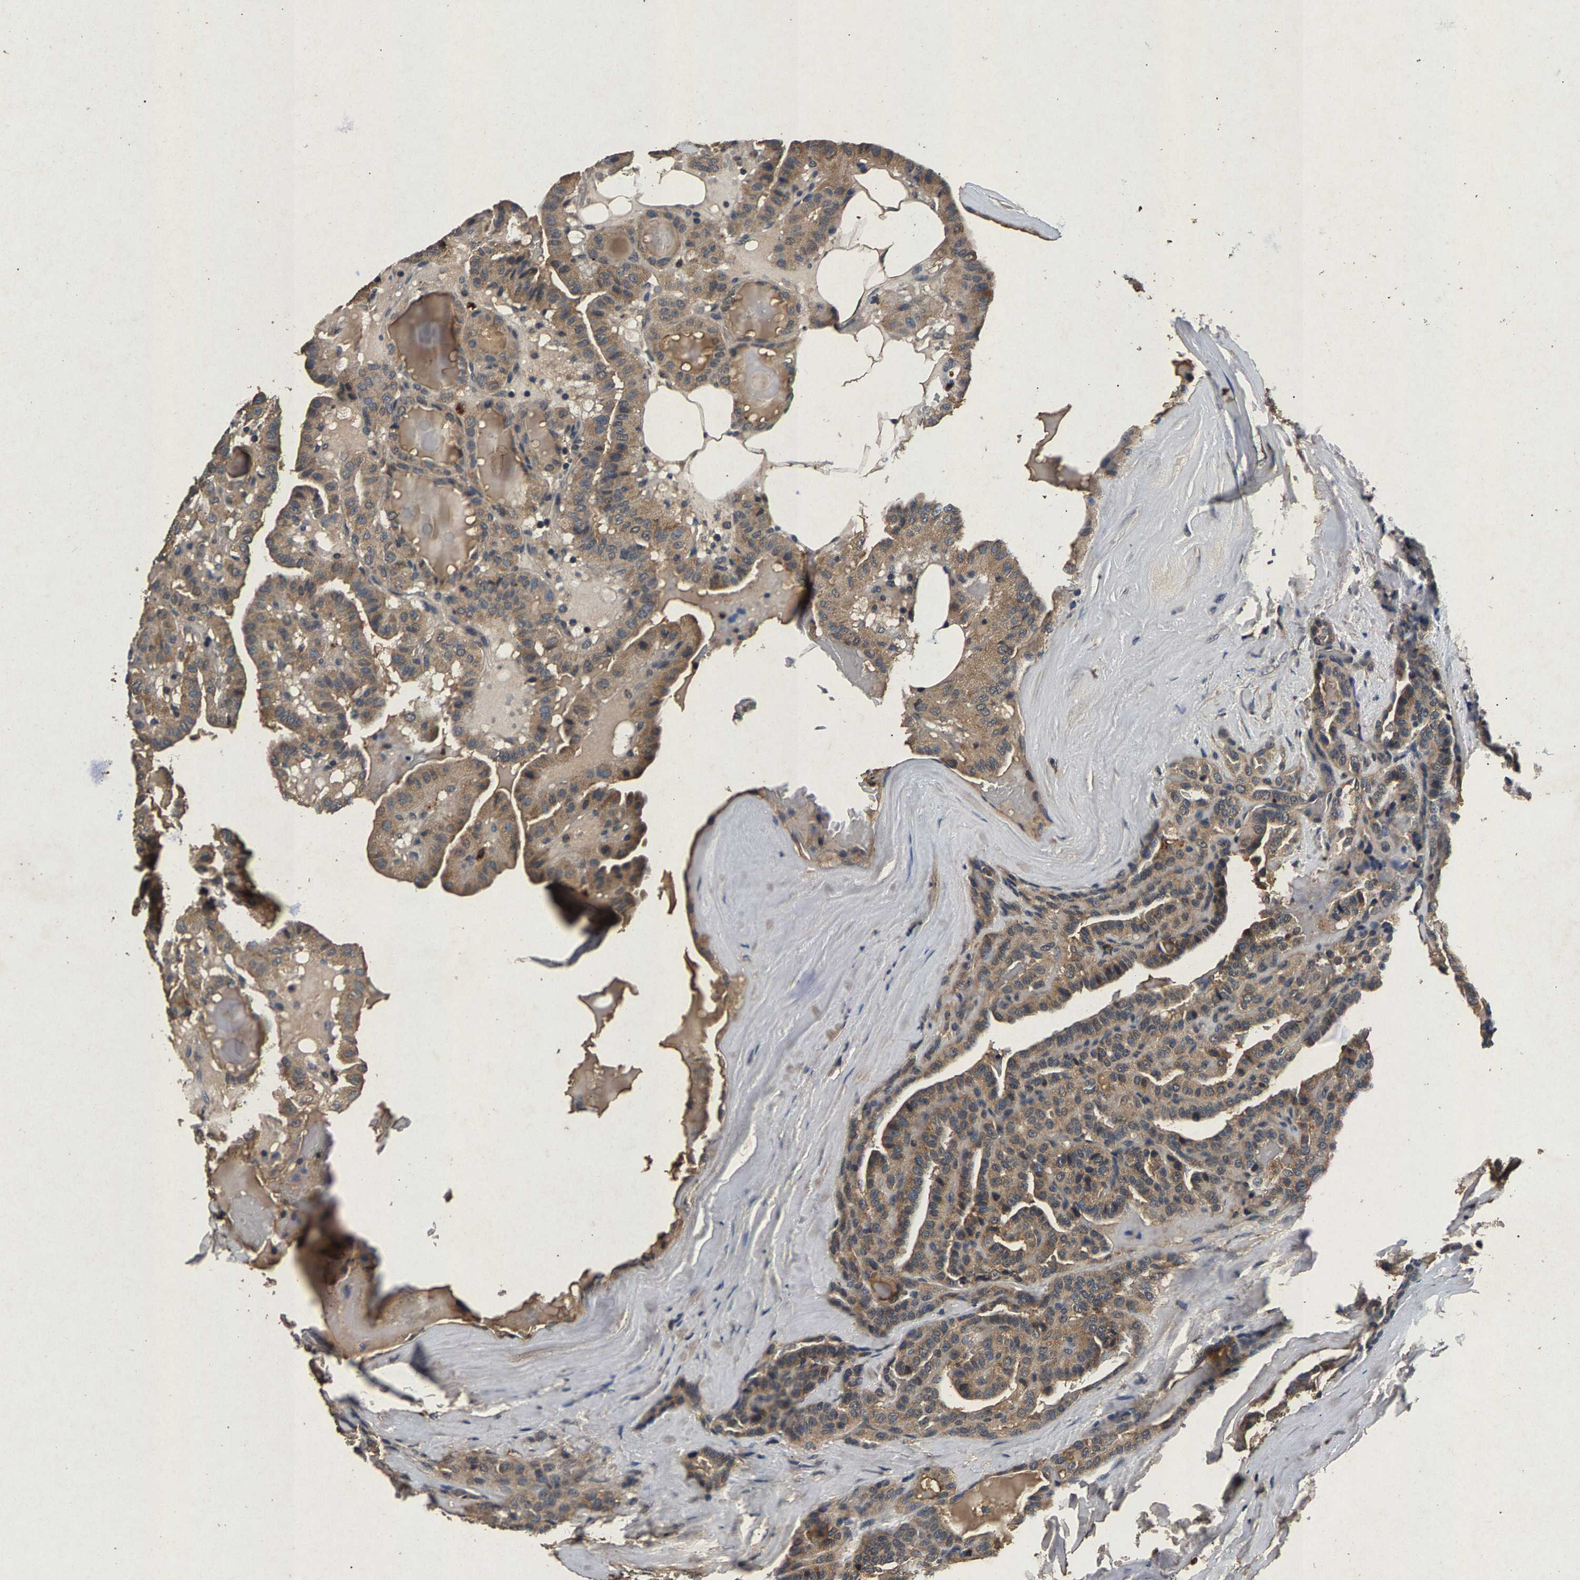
{"staining": {"intensity": "weak", "quantity": ">75%", "location": "cytoplasmic/membranous"}, "tissue": "thyroid cancer", "cell_type": "Tumor cells", "image_type": "cancer", "snomed": [{"axis": "morphology", "description": "Papillary adenocarcinoma, NOS"}, {"axis": "topography", "description": "Thyroid gland"}], "caption": "Brown immunohistochemical staining in human thyroid cancer reveals weak cytoplasmic/membranous positivity in about >75% of tumor cells.", "gene": "PPP1CC", "patient": {"sex": "male", "age": 77}}